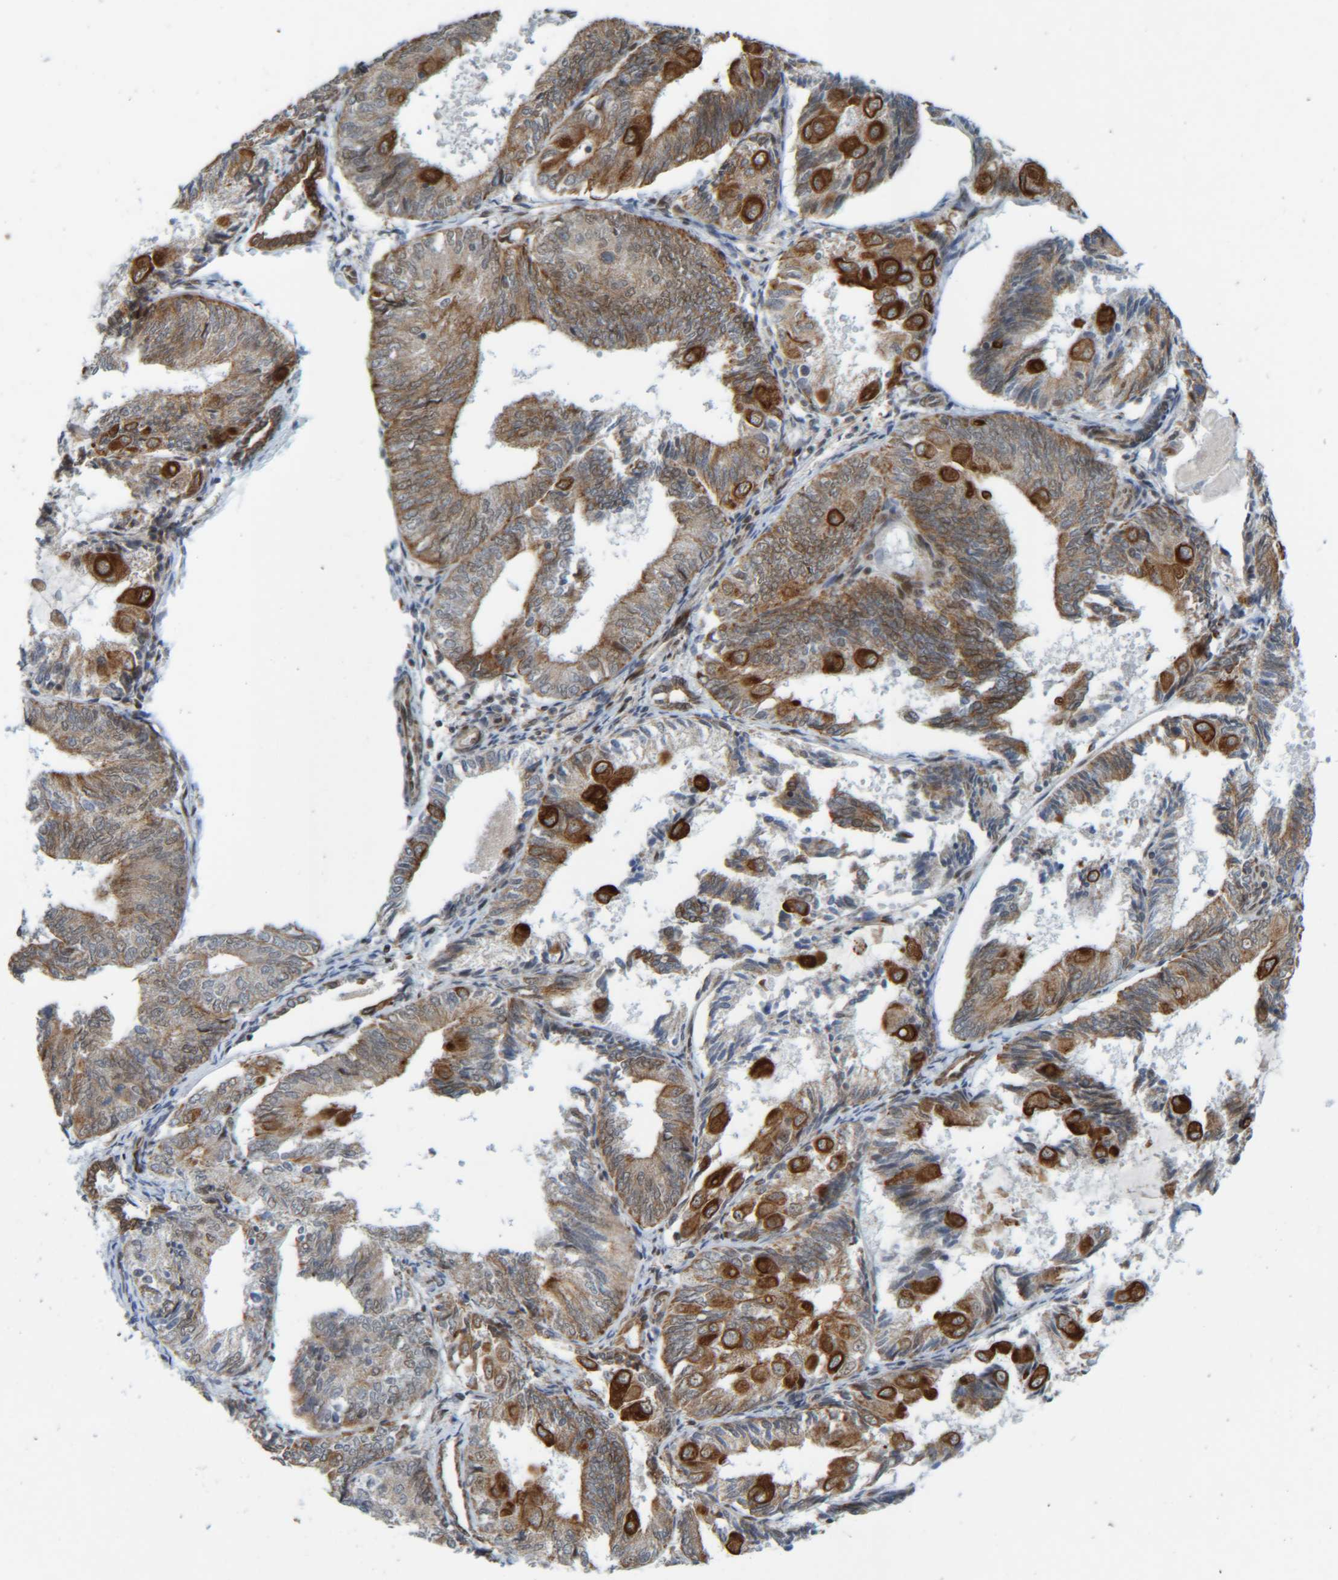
{"staining": {"intensity": "strong", "quantity": "25%-75%", "location": "cytoplasmic/membranous"}, "tissue": "endometrial cancer", "cell_type": "Tumor cells", "image_type": "cancer", "snomed": [{"axis": "morphology", "description": "Adenocarcinoma, NOS"}, {"axis": "topography", "description": "Endometrium"}], "caption": "Protein analysis of endometrial cancer tissue reveals strong cytoplasmic/membranous expression in about 25%-75% of tumor cells.", "gene": "CCDC57", "patient": {"sex": "female", "age": 81}}